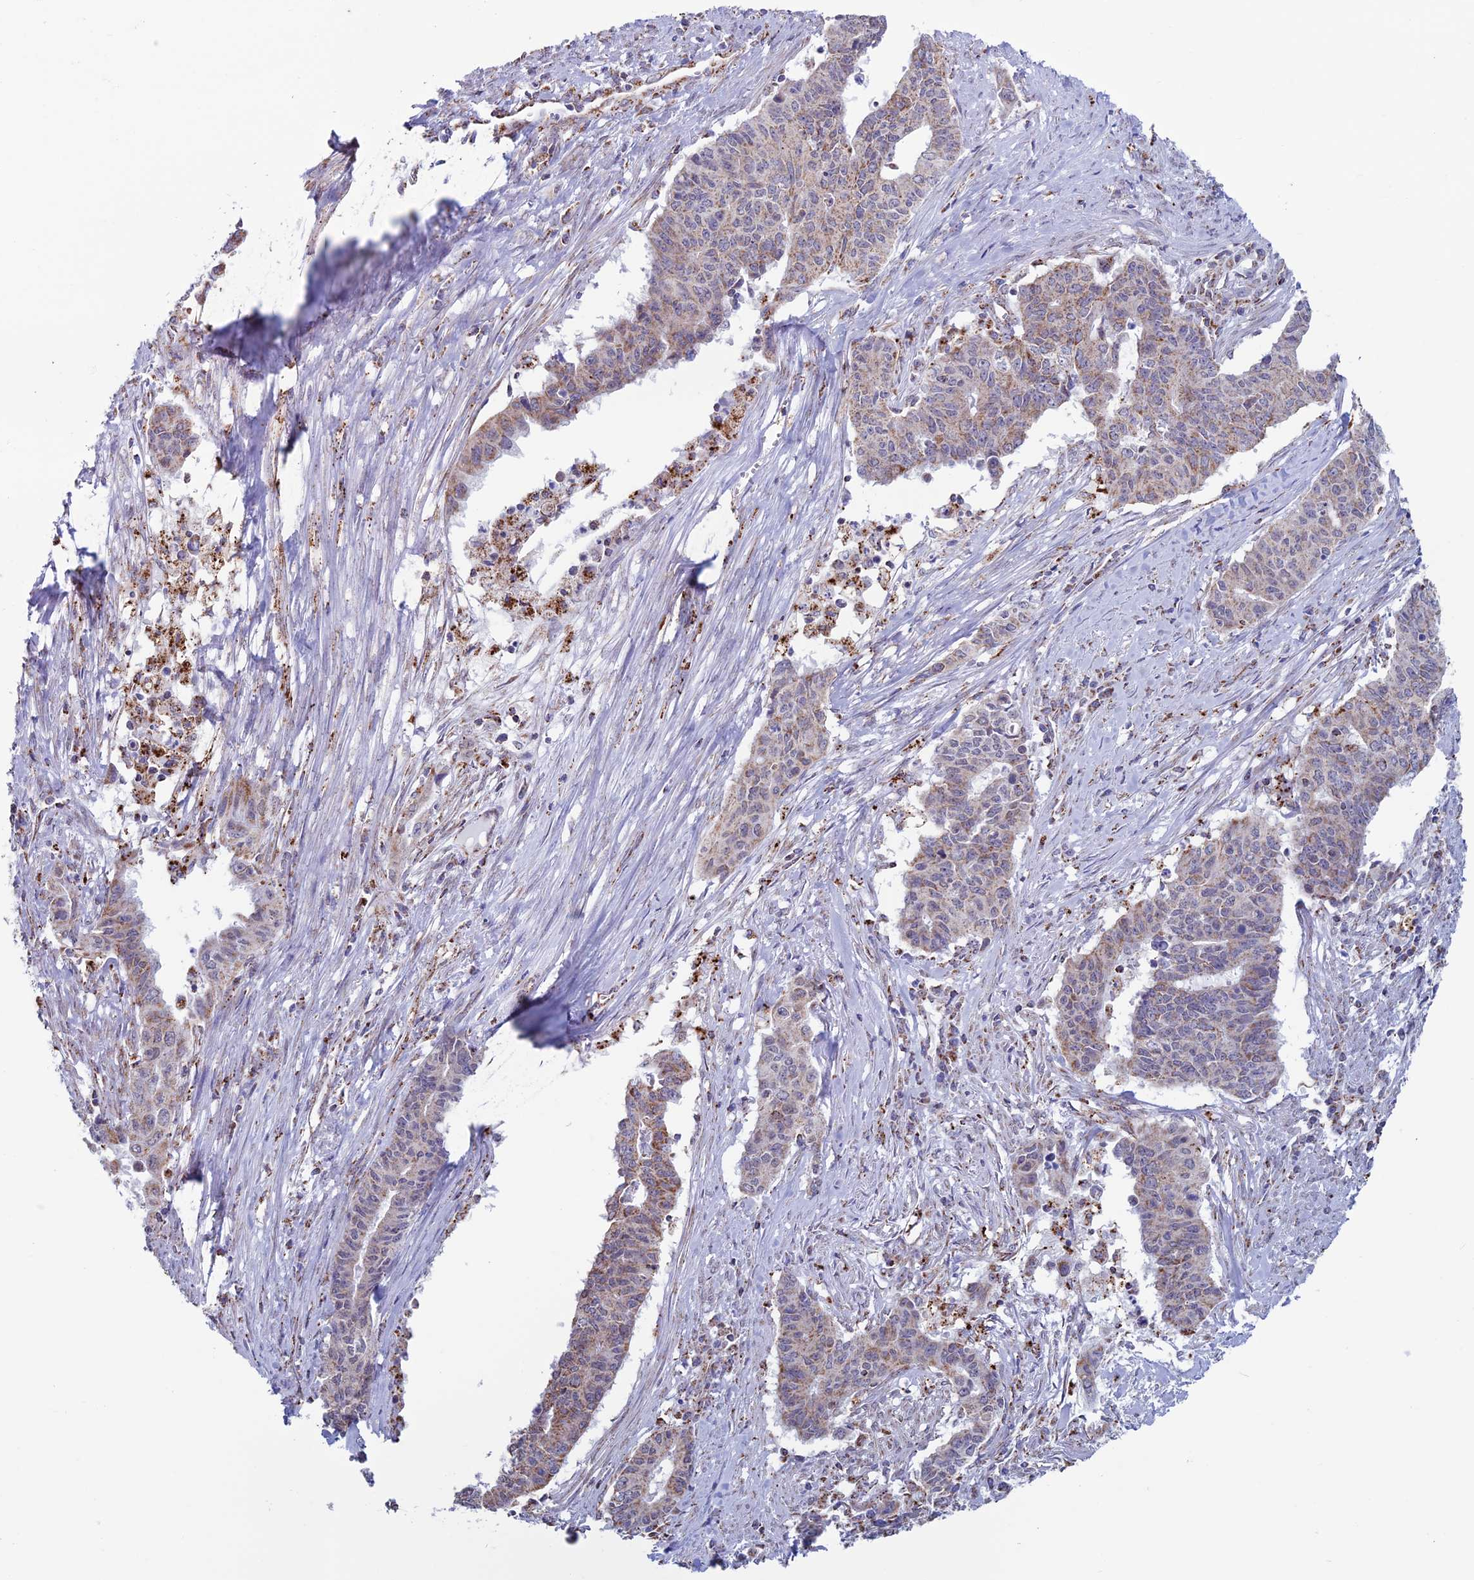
{"staining": {"intensity": "weak", "quantity": ">75%", "location": "cytoplasmic/membranous"}, "tissue": "endometrial cancer", "cell_type": "Tumor cells", "image_type": "cancer", "snomed": [{"axis": "morphology", "description": "Adenocarcinoma, NOS"}, {"axis": "topography", "description": "Endometrium"}], "caption": "Immunohistochemistry (IHC) (DAB (3,3'-diaminobenzidine)) staining of human endometrial cancer (adenocarcinoma) shows weak cytoplasmic/membranous protein positivity in about >75% of tumor cells.", "gene": "ZNG1B", "patient": {"sex": "female", "age": 59}}